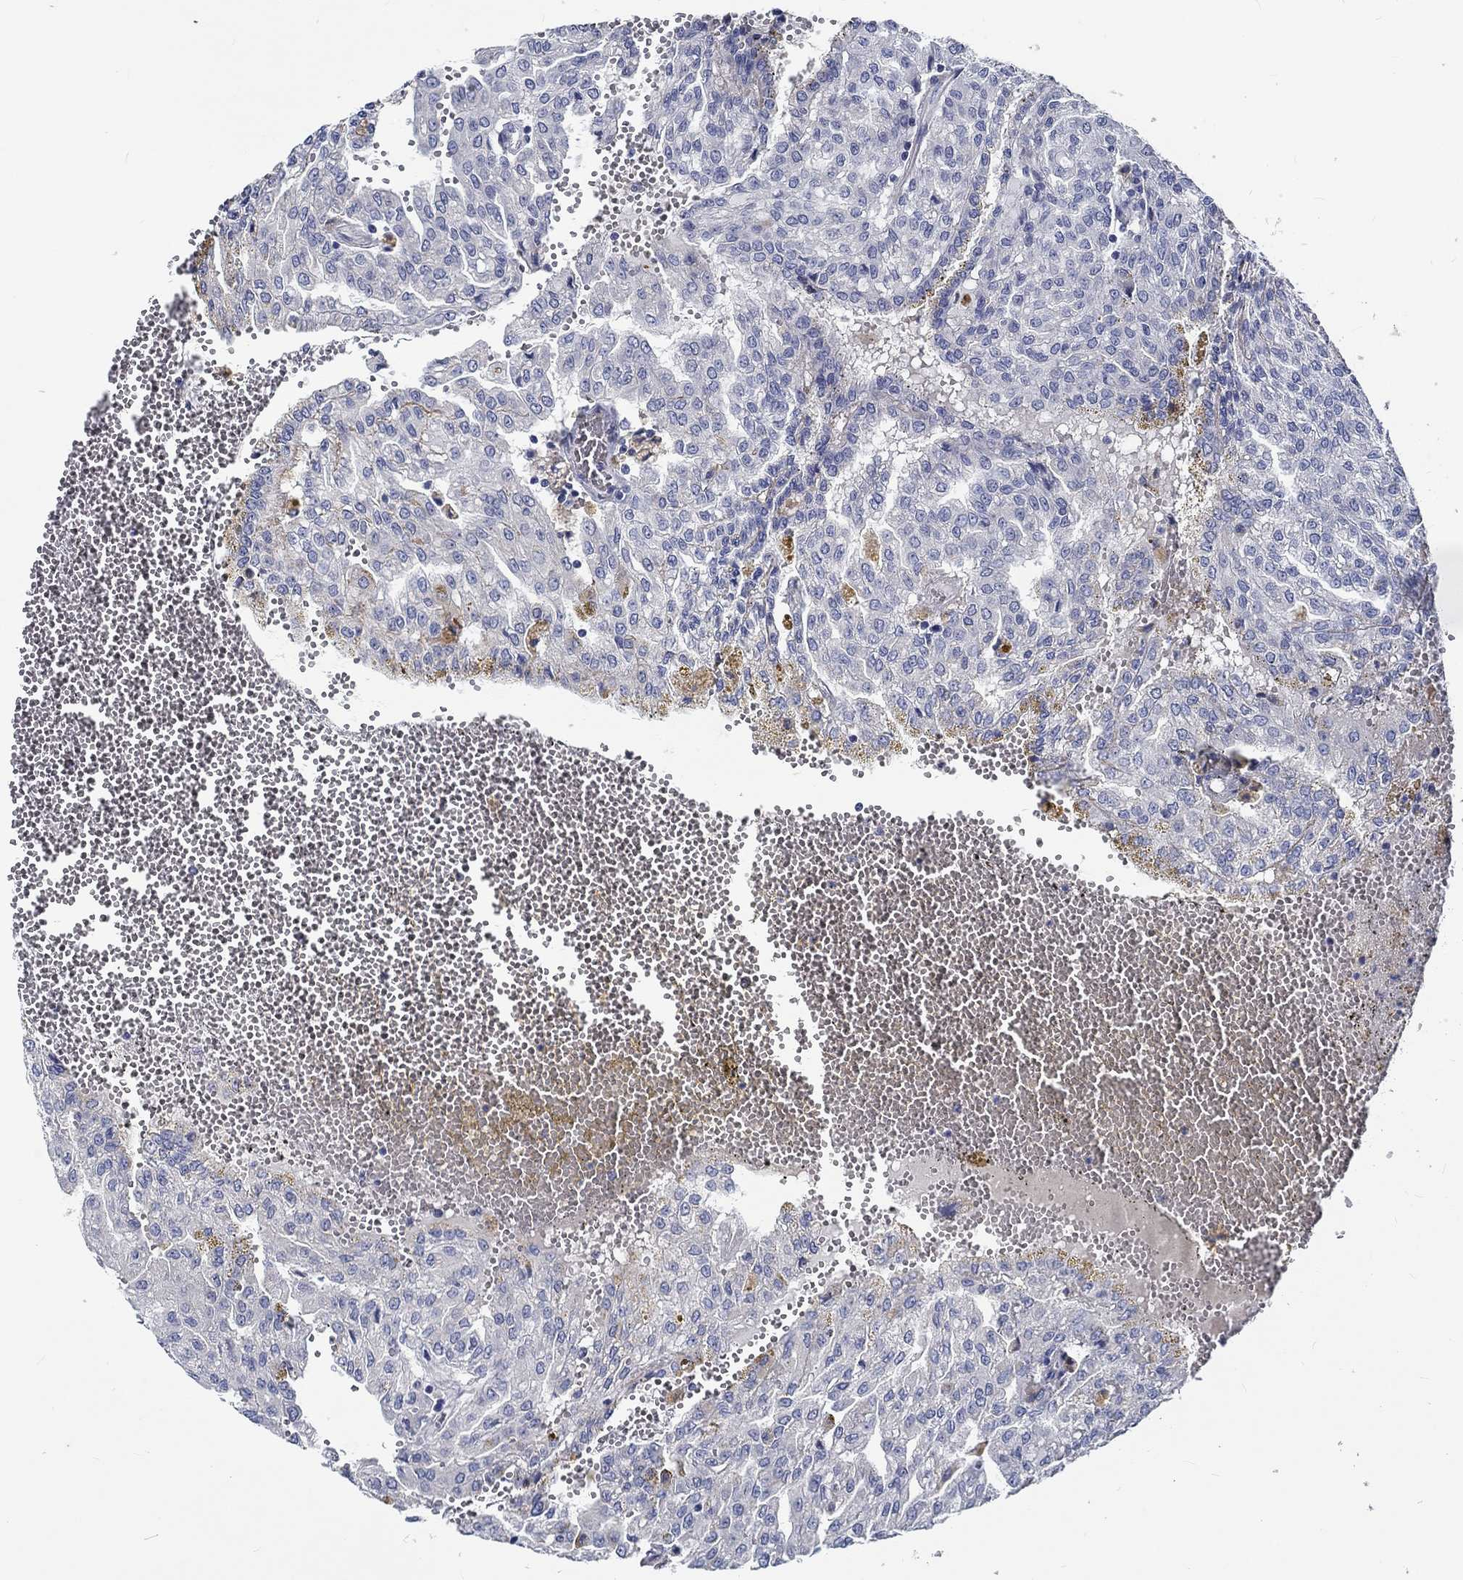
{"staining": {"intensity": "negative", "quantity": "none", "location": "none"}, "tissue": "renal cancer", "cell_type": "Tumor cells", "image_type": "cancer", "snomed": [{"axis": "morphology", "description": "Adenocarcinoma, NOS"}, {"axis": "topography", "description": "Kidney"}], "caption": "The IHC image has no significant expression in tumor cells of renal cancer tissue. Brightfield microscopy of immunohistochemistry stained with DAB (brown) and hematoxylin (blue), captured at high magnification.", "gene": "MYBPC1", "patient": {"sex": "male", "age": 63}}